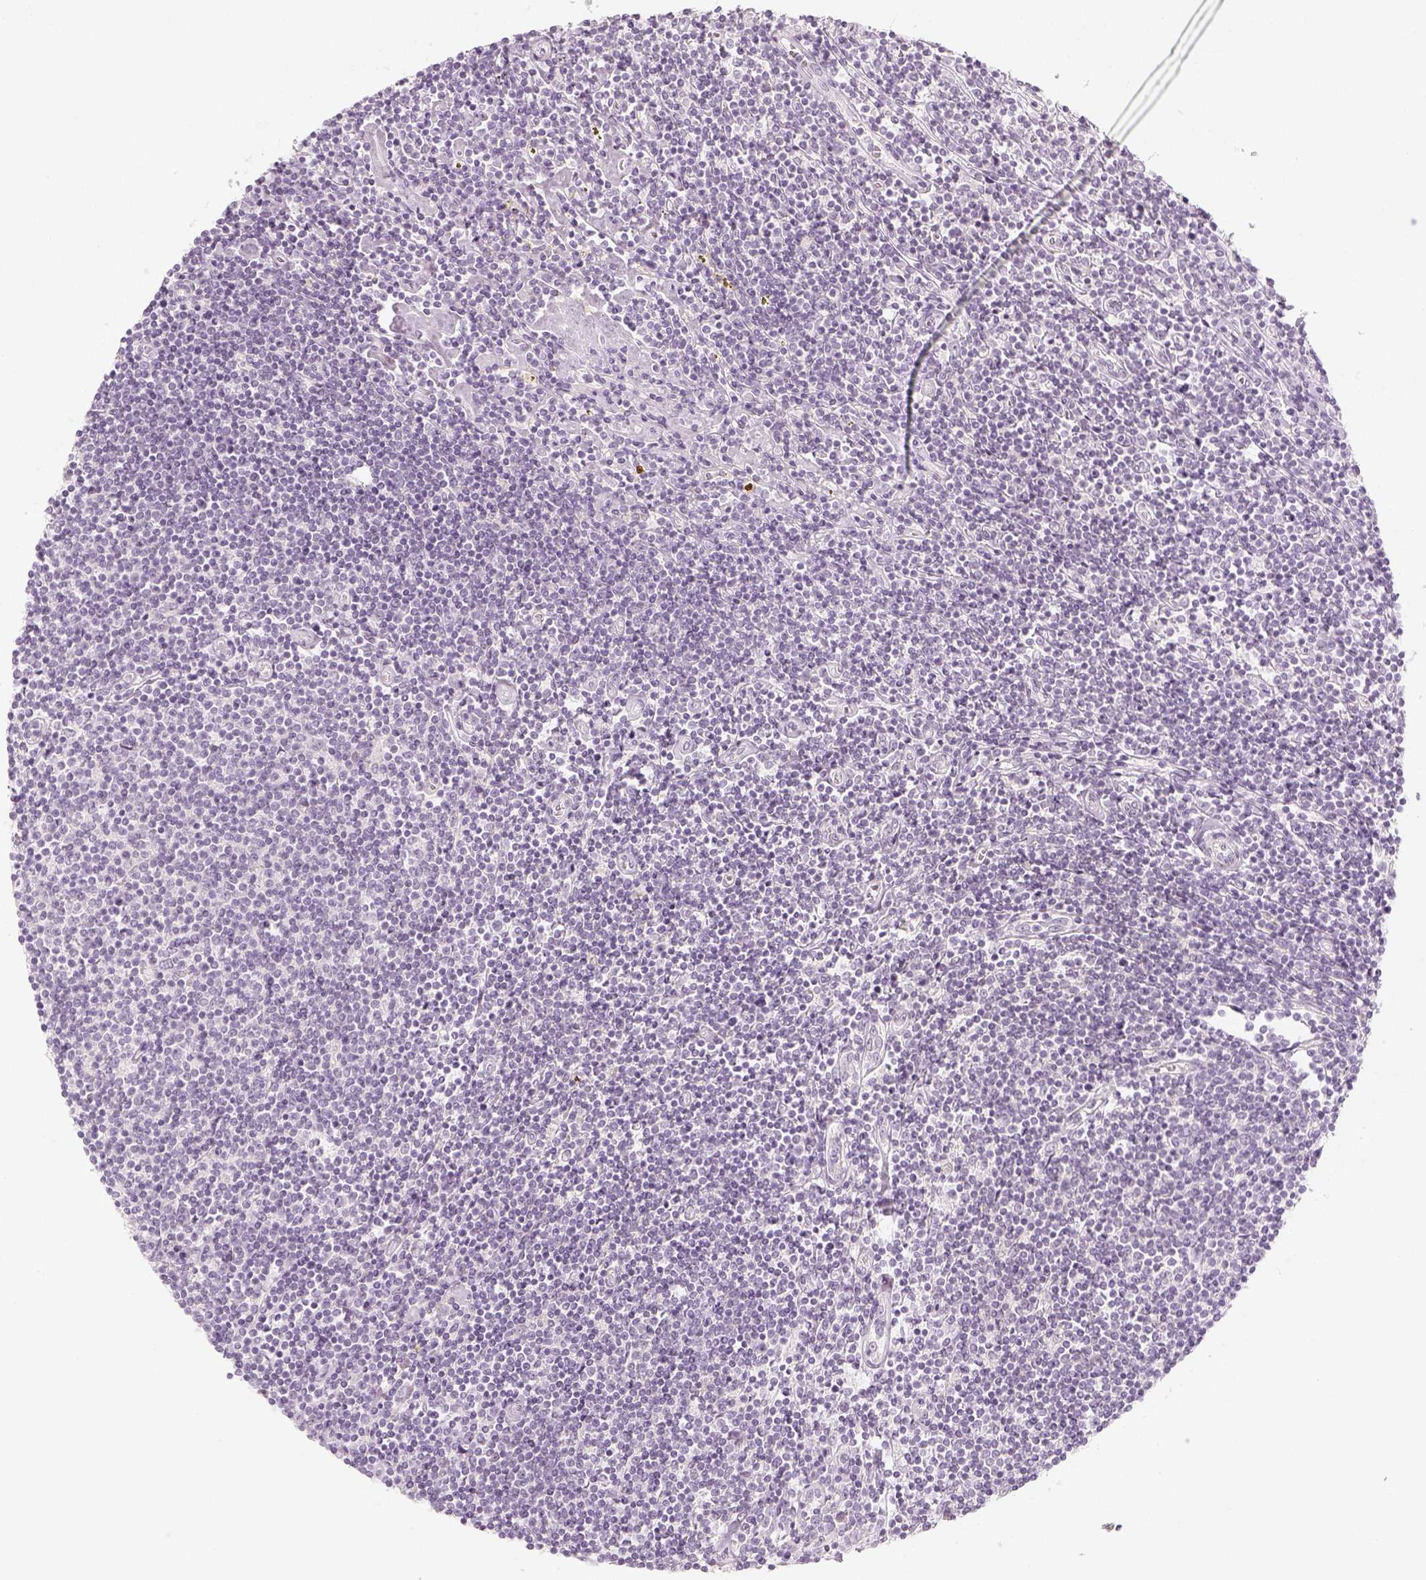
{"staining": {"intensity": "negative", "quantity": "none", "location": "none"}, "tissue": "lymphoma", "cell_type": "Tumor cells", "image_type": "cancer", "snomed": [{"axis": "morphology", "description": "Hodgkin's disease, NOS"}, {"axis": "topography", "description": "Lymph node"}], "caption": "DAB immunohistochemical staining of Hodgkin's disease shows no significant staining in tumor cells.", "gene": "KRT25", "patient": {"sex": "male", "age": 40}}